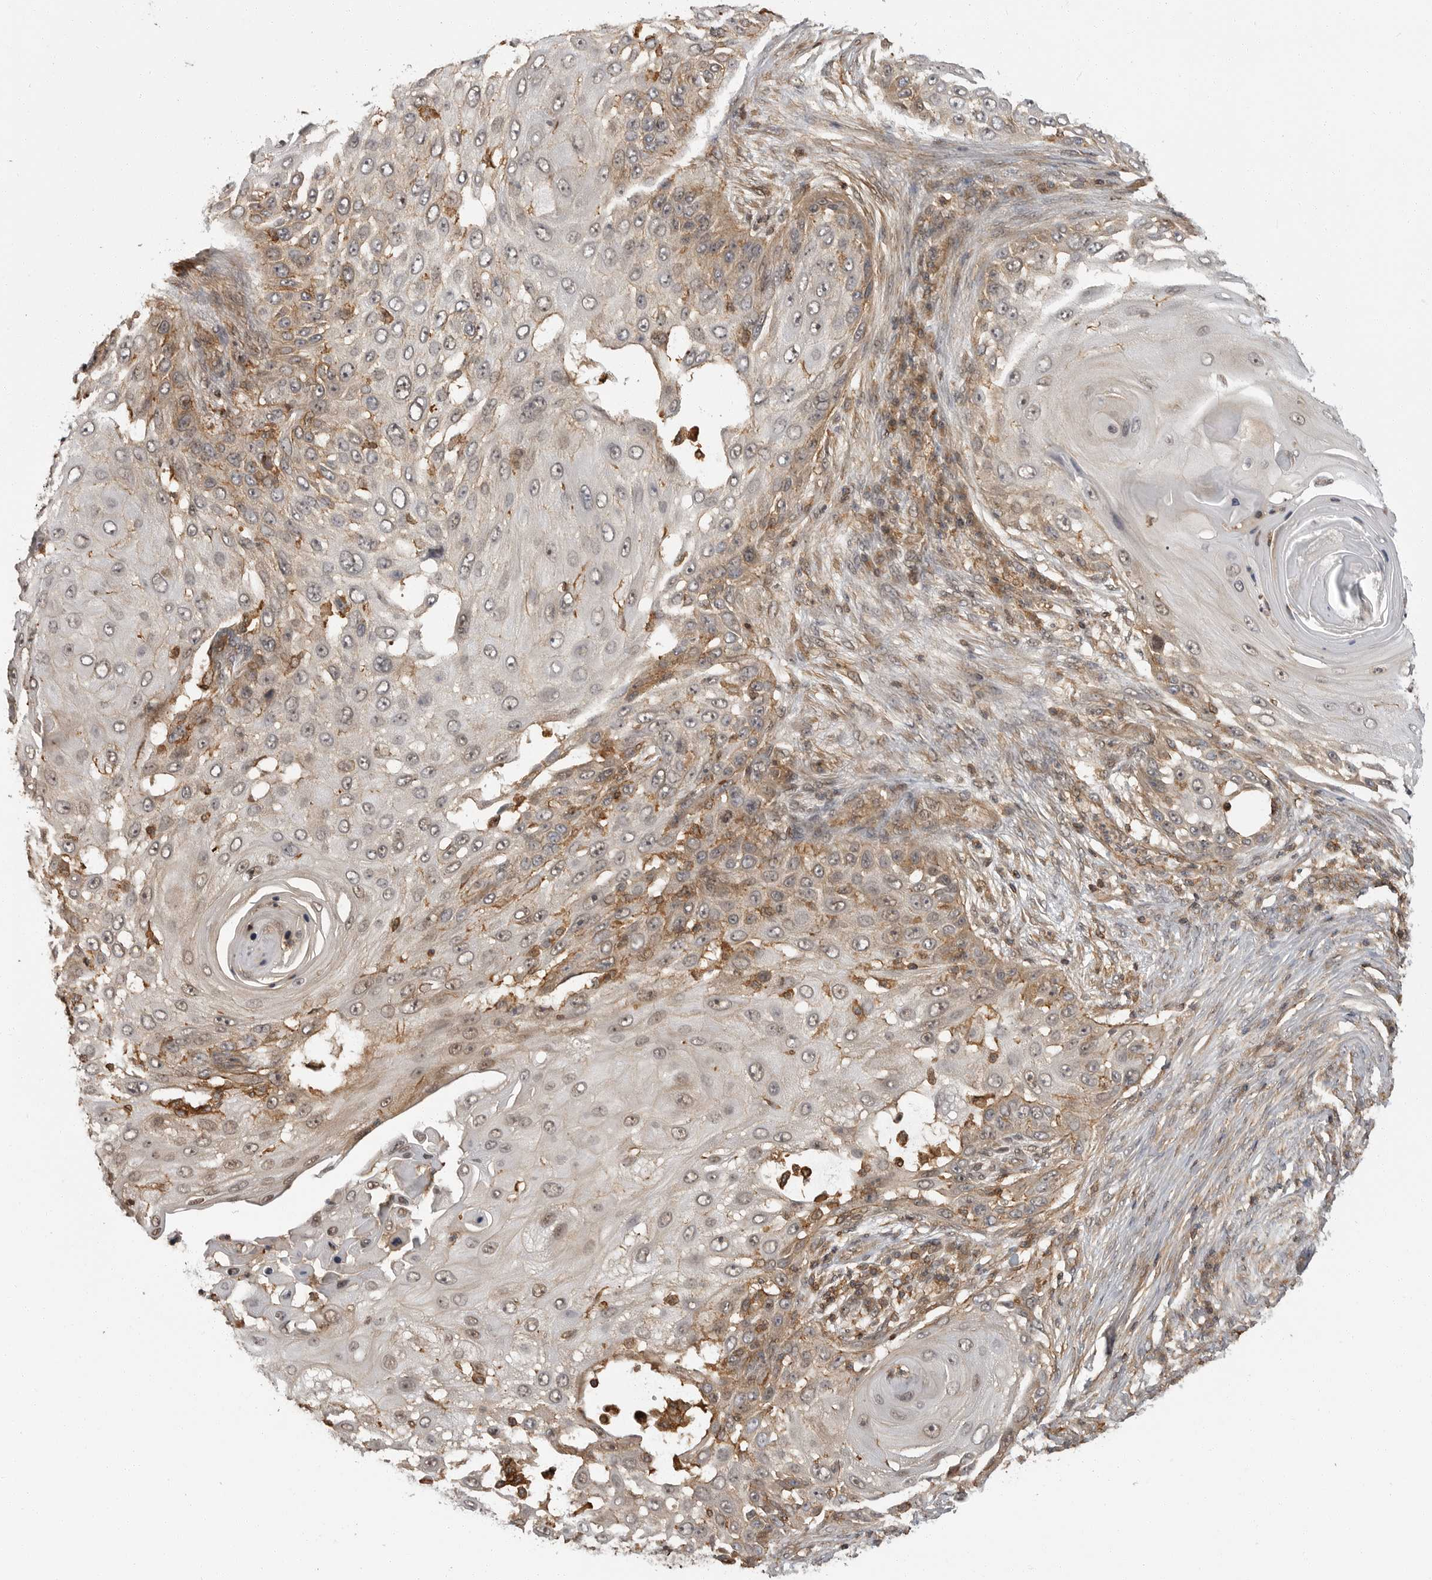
{"staining": {"intensity": "moderate", "quantity": "25%-75%", "location": "cytoplasmic/membranous,nuclear"}, "tissue": "skin cancer", "cell_type": "Tumor cells", "image_type": "cancer", "snomed": [{"axis": "morphology", "description": "Squamous cell carcinoma, NOS"}, {"axis": "topography", "description": "Skin"}], "caption": "The micrograph displays a brown stain indicating the presence of a protein in the cytoplasmic/membranous and nuclear of tumor cells in skin cancer. Nuclei are stained in blue.", "gene": "ERN1", "patient": {"sex": "female", "age": 44}}